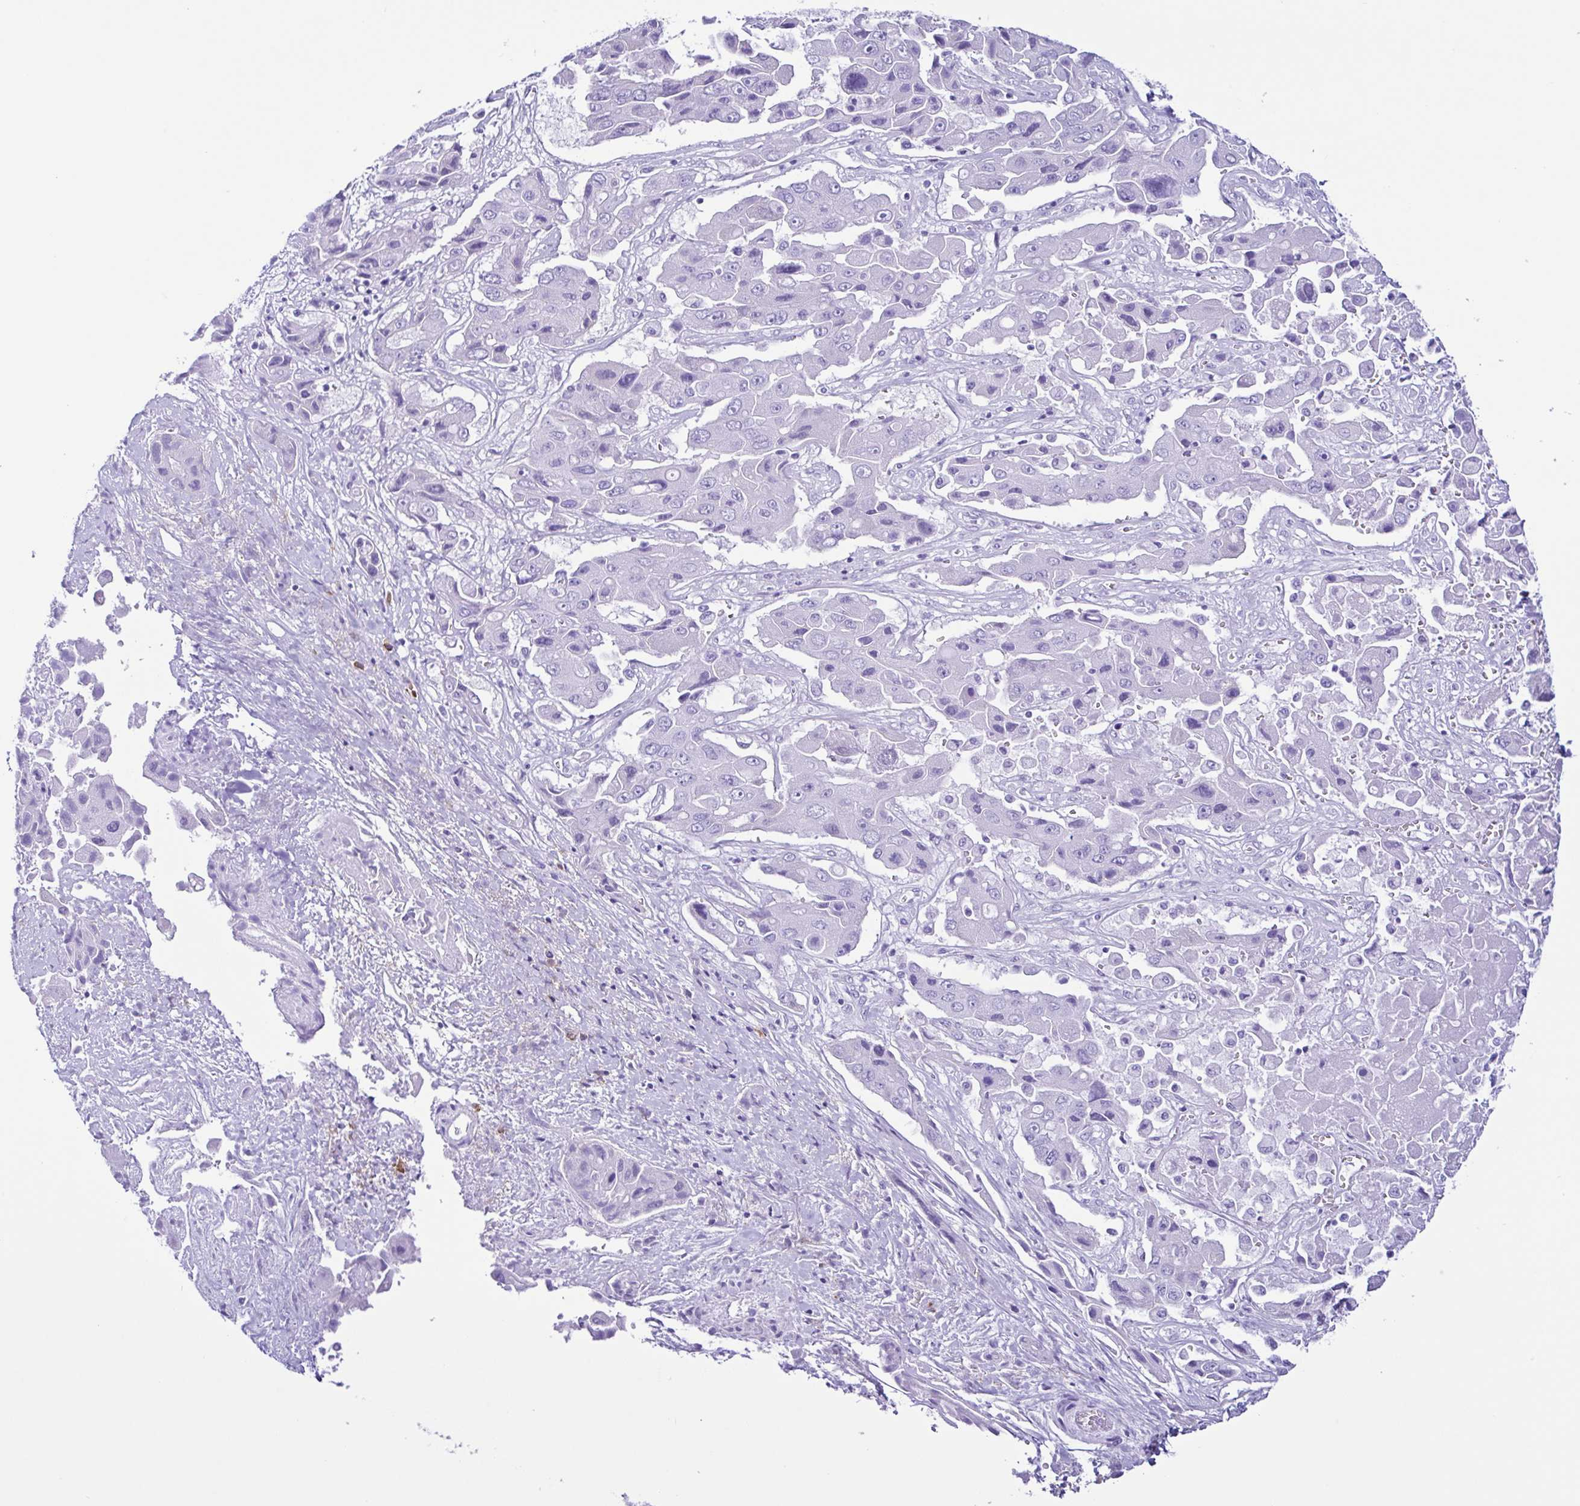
{"staining": {"intensity": "negative", "quantity": "none", "location": "none"}, "tissue": "liver cancer", "cell_type": "Tumor cells", "image_type": "cancer", "snomed": [{"axis": "morphology", "description": "Cholangiocarcinoma"}, {"axis": "topography", "description": "Liver"}], "caption": "Immunohistochemistry image of neoplastic tissue: liver cancer stained with DAB reveals no significant protein staining in tumor cells.", "gene": "PIGF", "patient": {"sex": "male", "age": 67}}